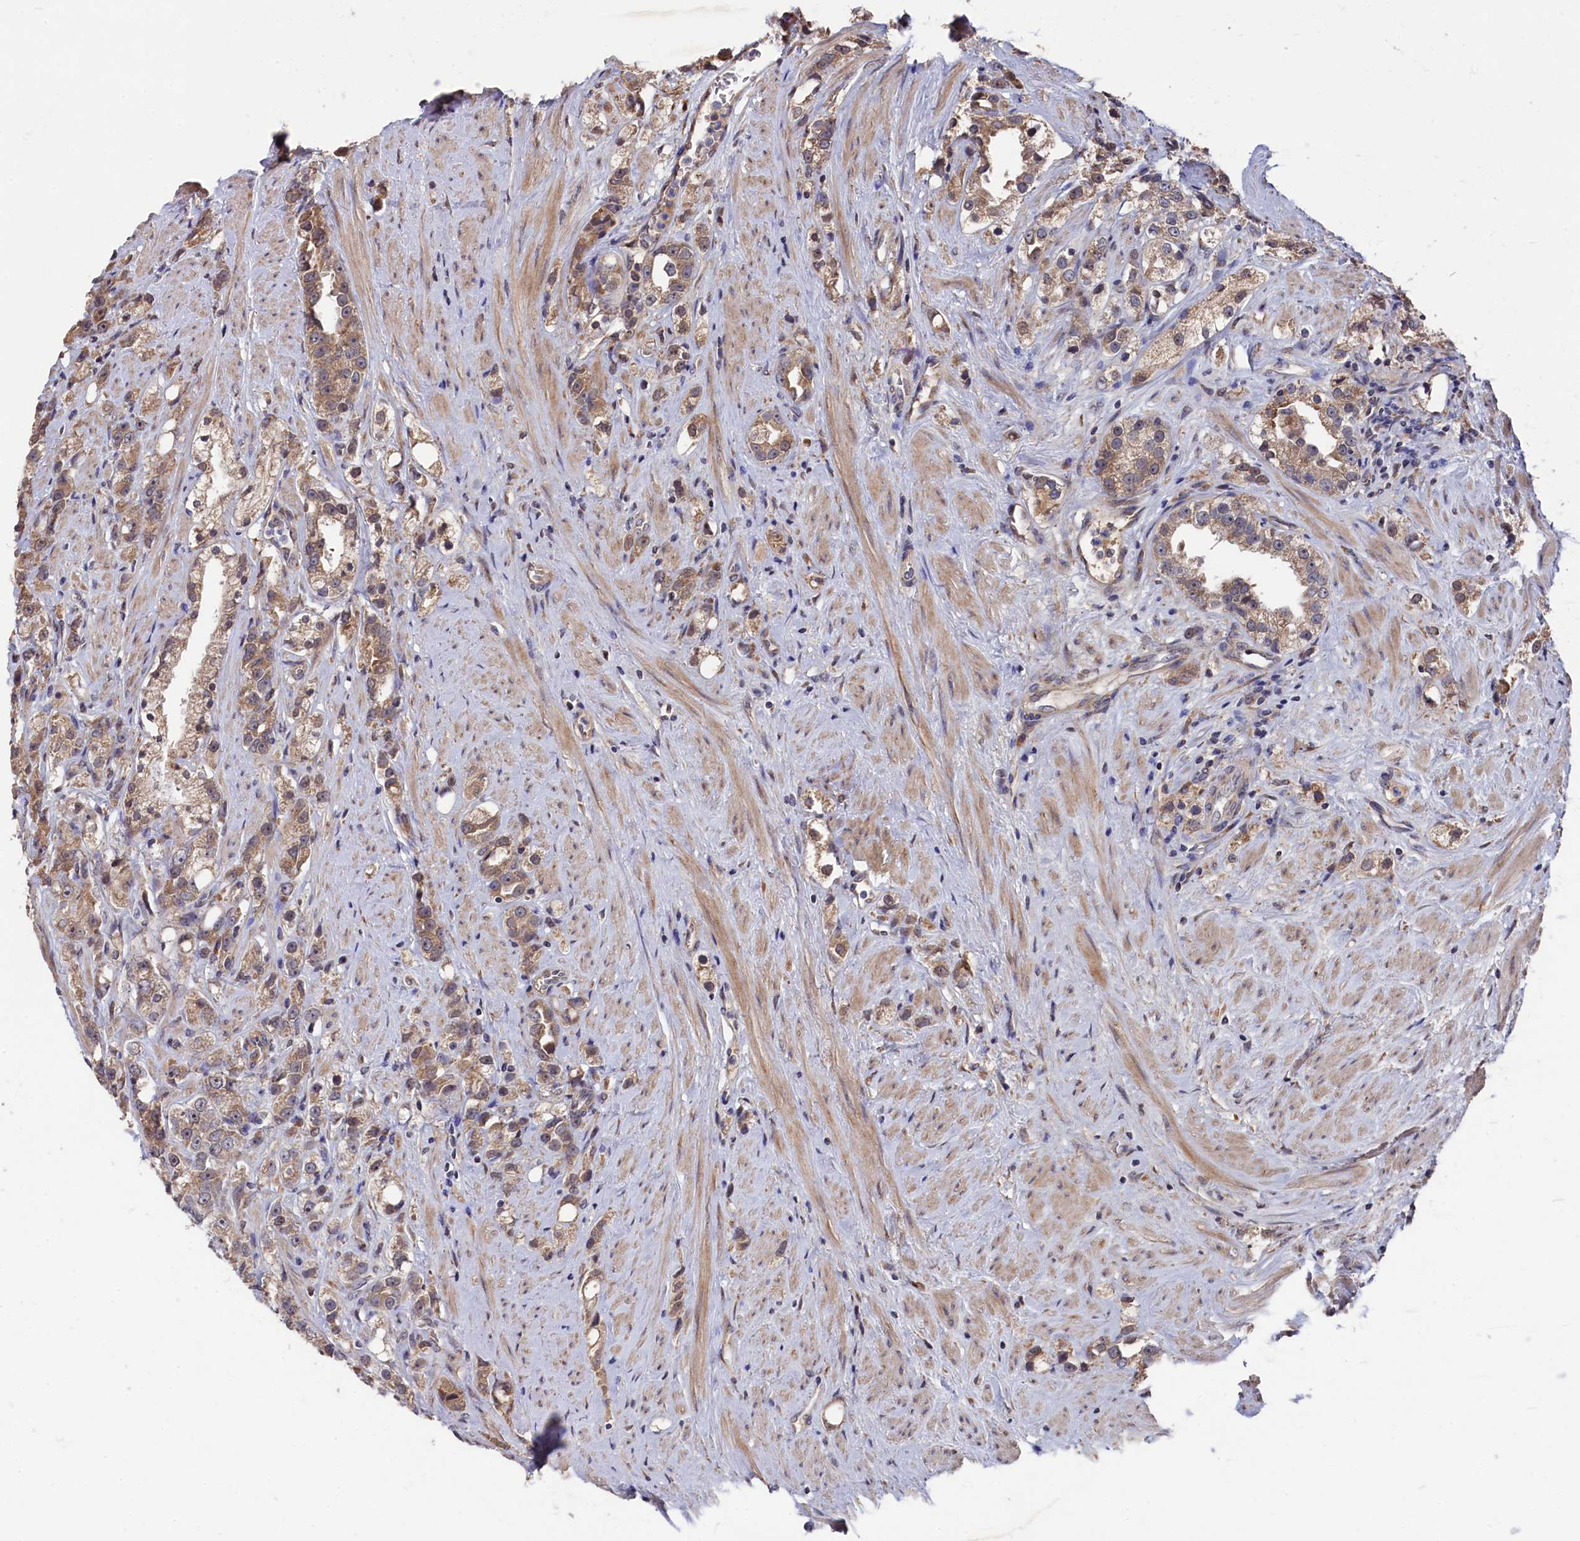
{"staining": {"intensity": "moderate", "quantity": "25%-75%", "location": "cytoplasmic/membranous"}, "tissue": "prostate cancer", "cell_type": "Tumor cells", "image_type": "cancer", "snomed": [{"axis": "morphology", "description": "Adenocarcinoma, NOS"}, {"axis": "topography", "description": "Prostate"}], "caption": "Human prostate cancer stained with a brown dye shows moderate cytoplasmic/membranous positive staining in approximately 25%-75% of tumor cells.", "gene": "SLC12A4", "patient": {"sex": "male", "age": 79}}